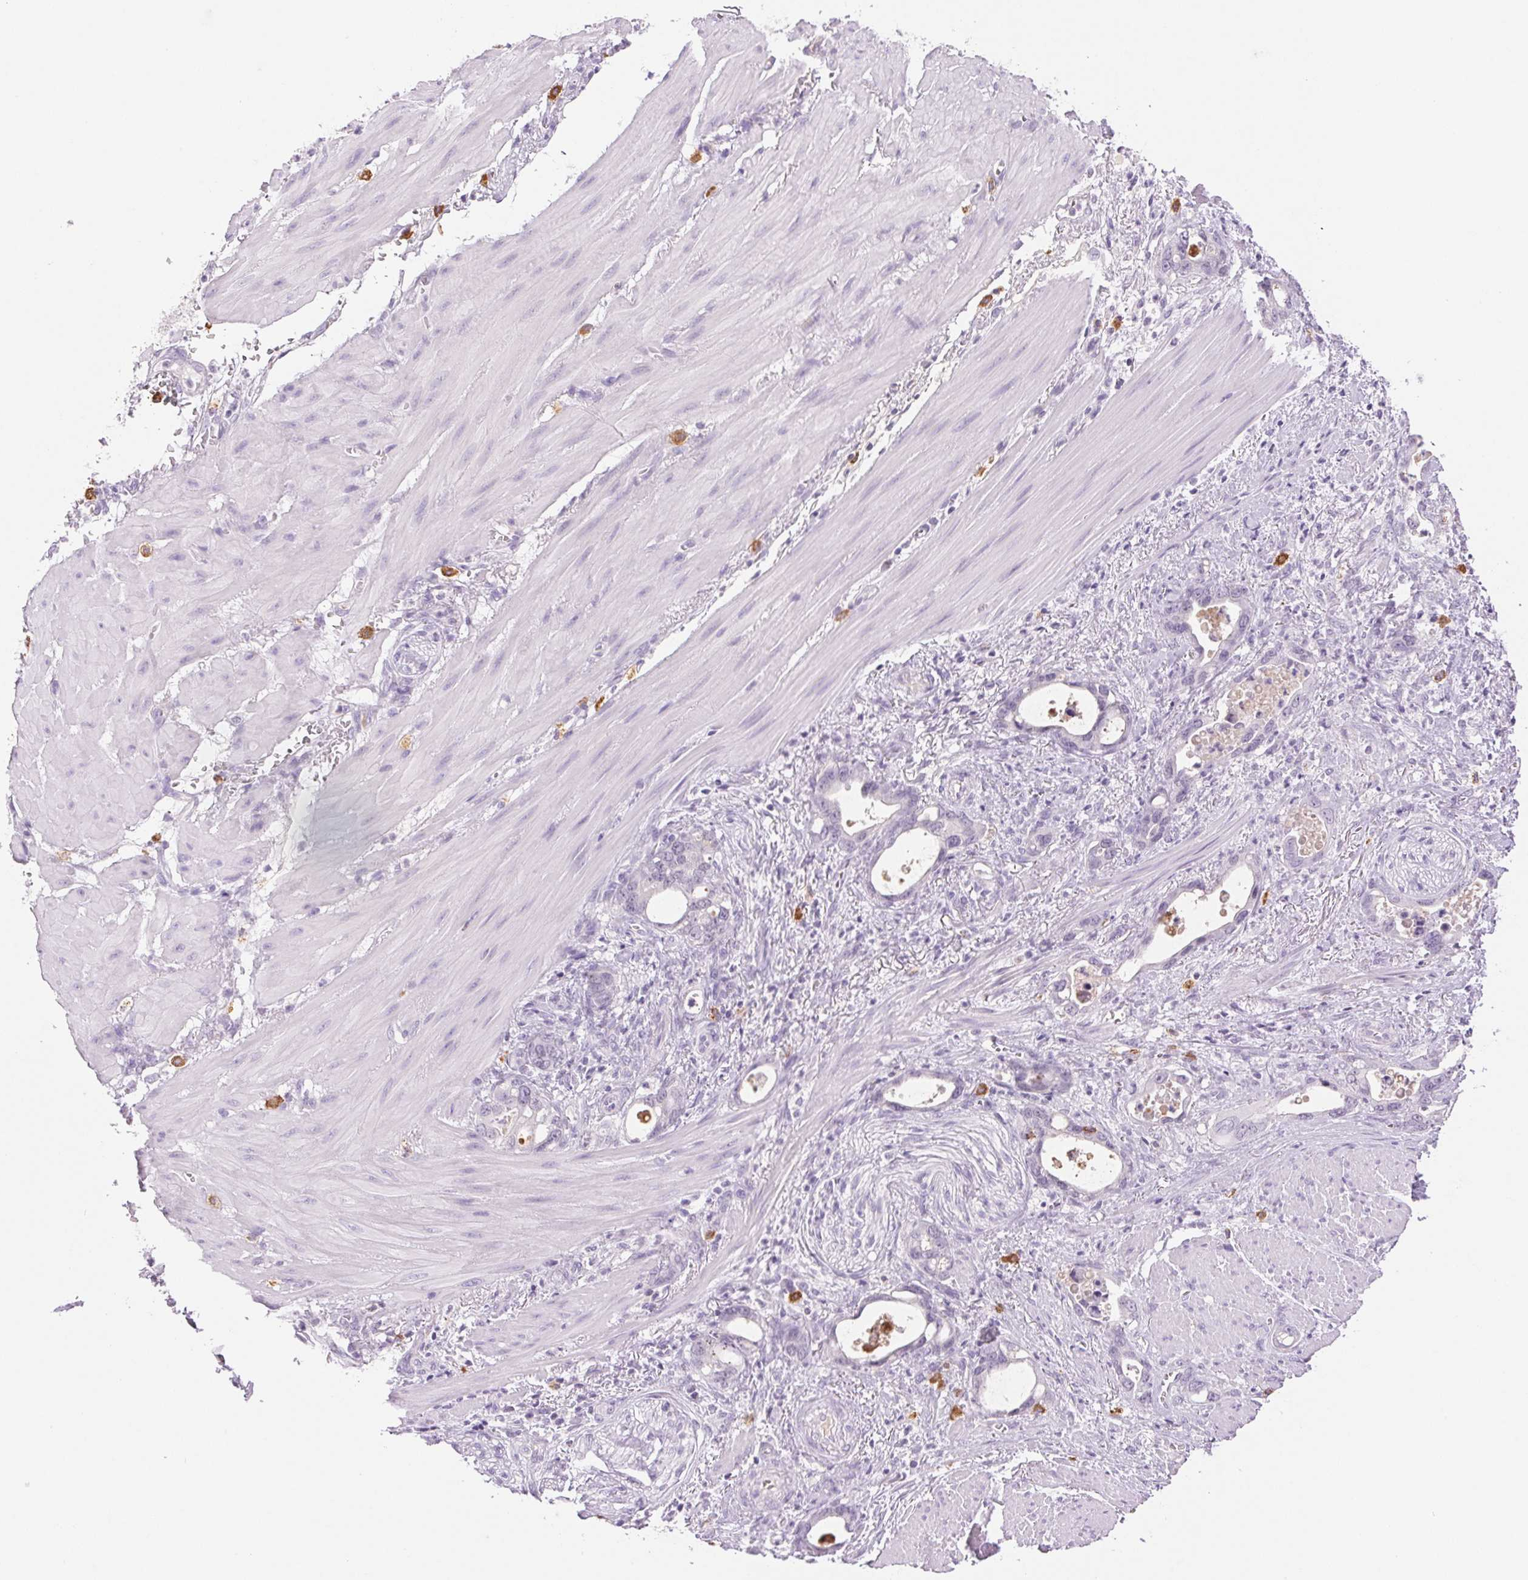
{"staining": {"intensity": "negative", "quantity": "none", "location": "none"}, "tissue": "stomach cancer", "cell_type": "Tumor cells", "image_type": "cancer", "snomed": [{"axis": "morphology", "description": "Normal tissue, NOS"}, {"axis": "morphology", "description": "Adenocarcinoma, NOS"}, {"axis": "topography", "description": "Esophagus"}, {"axis": "topography", "description": "Stomach, upper"}], "caption": "Immunohistochemical staining of human stomach adenocarcinoma reveals no significant staining in tumor cells. (IHC, brightfield microscopy, high magnification).", "gene": "IFIT1B", "patient": {"sex": "male", "age": 74}}